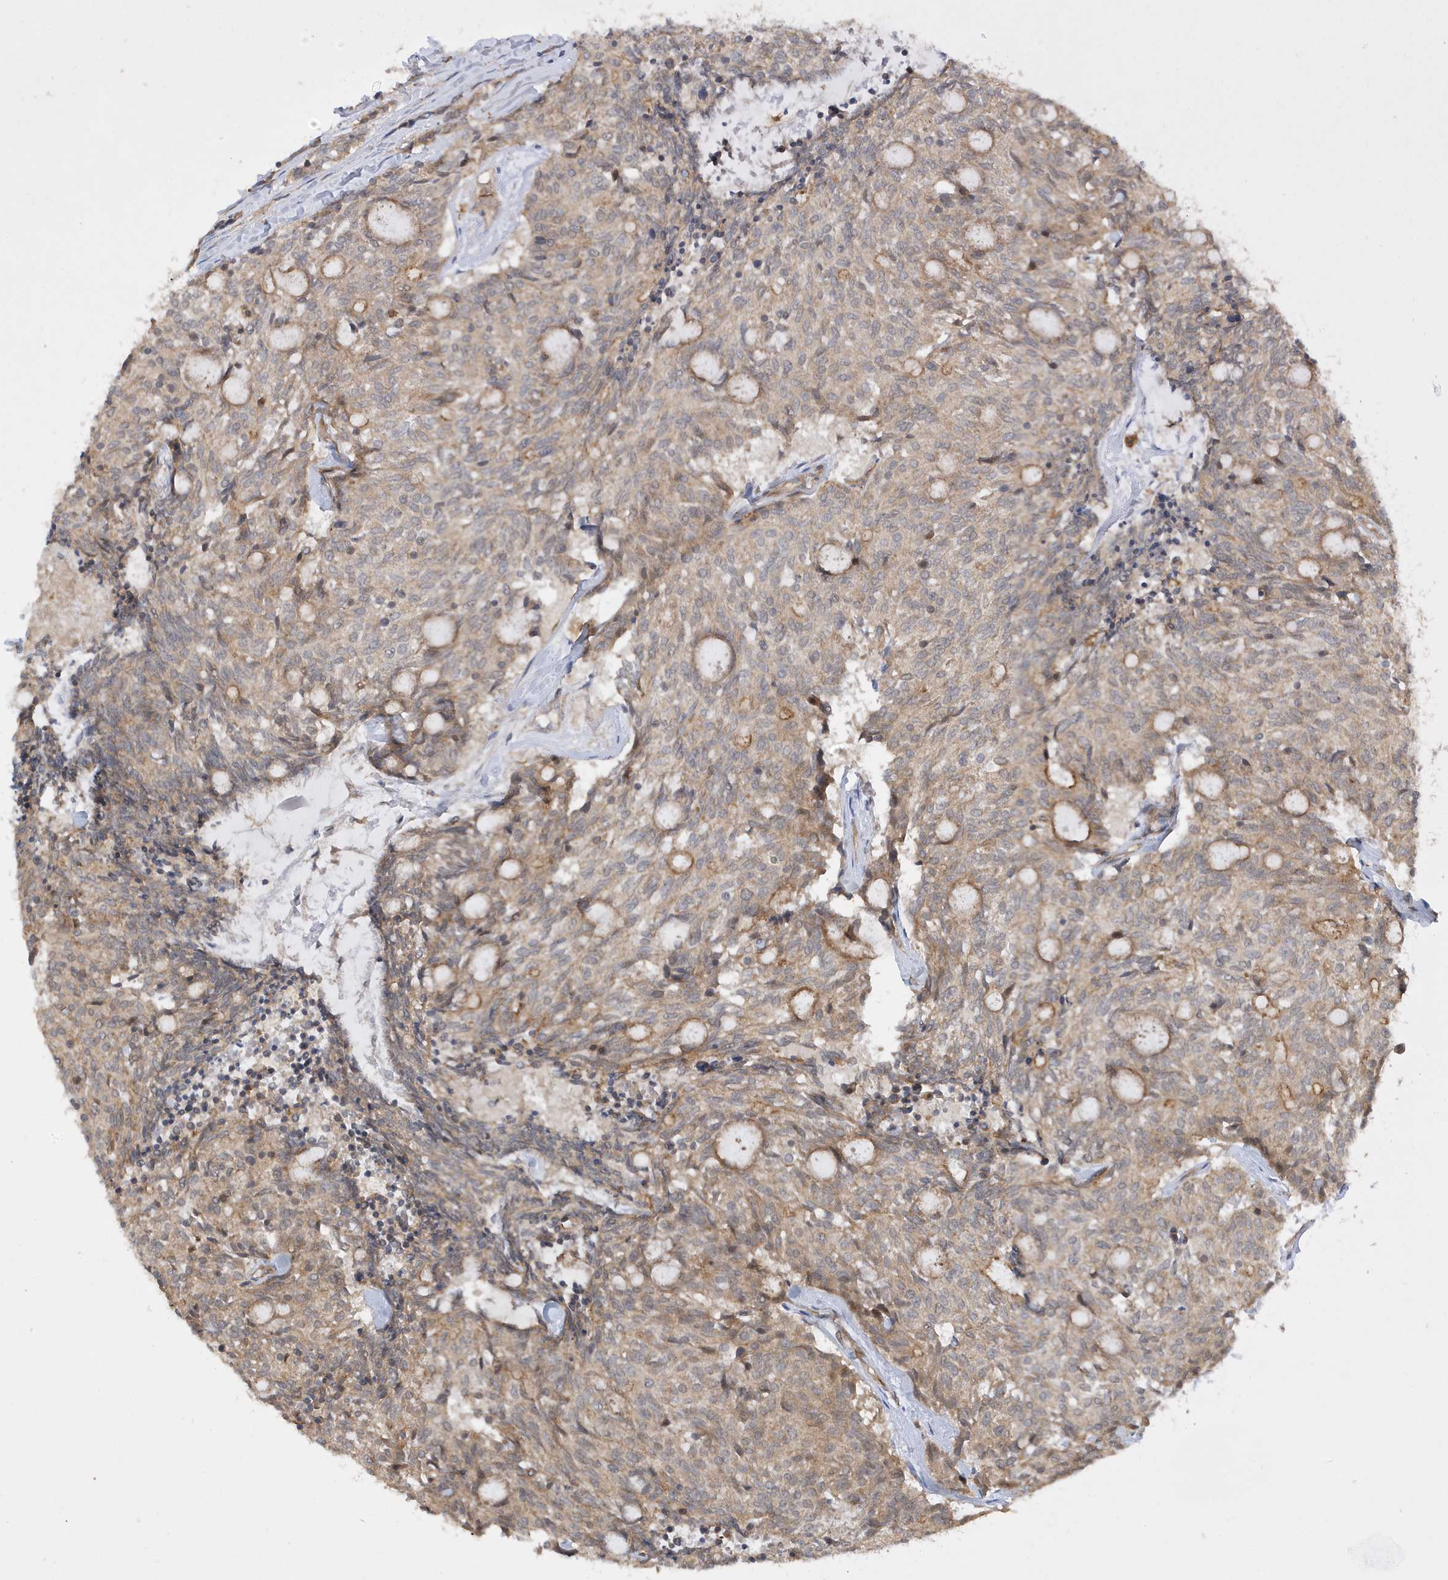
{"staining": {"intensity": "moderate", "quantity": "25%-75%", "location": "cytoplasmic/membranous"}, "tissue": "carcinoid", "cell_type": "Tumor cells", "image_type": "cancer", "snomed": [{"axis": "morphology", "description": "Carcinoid, malignant, NOS"}, {"axis": "topography", "description": "Pancreas"}], "caption": "Immunohistochemistry of human carcinoid (malignant) displays medium levels of moderate cytoplasmic/membranous staining in about 25%-75% of tumor cells. (Stains: DAB in brown, nuclei in blue, Microscopy: brightfield microscopy at high magnification).", "gene": "TATDN3", "patient": {"sex": "female", "age": 54}}